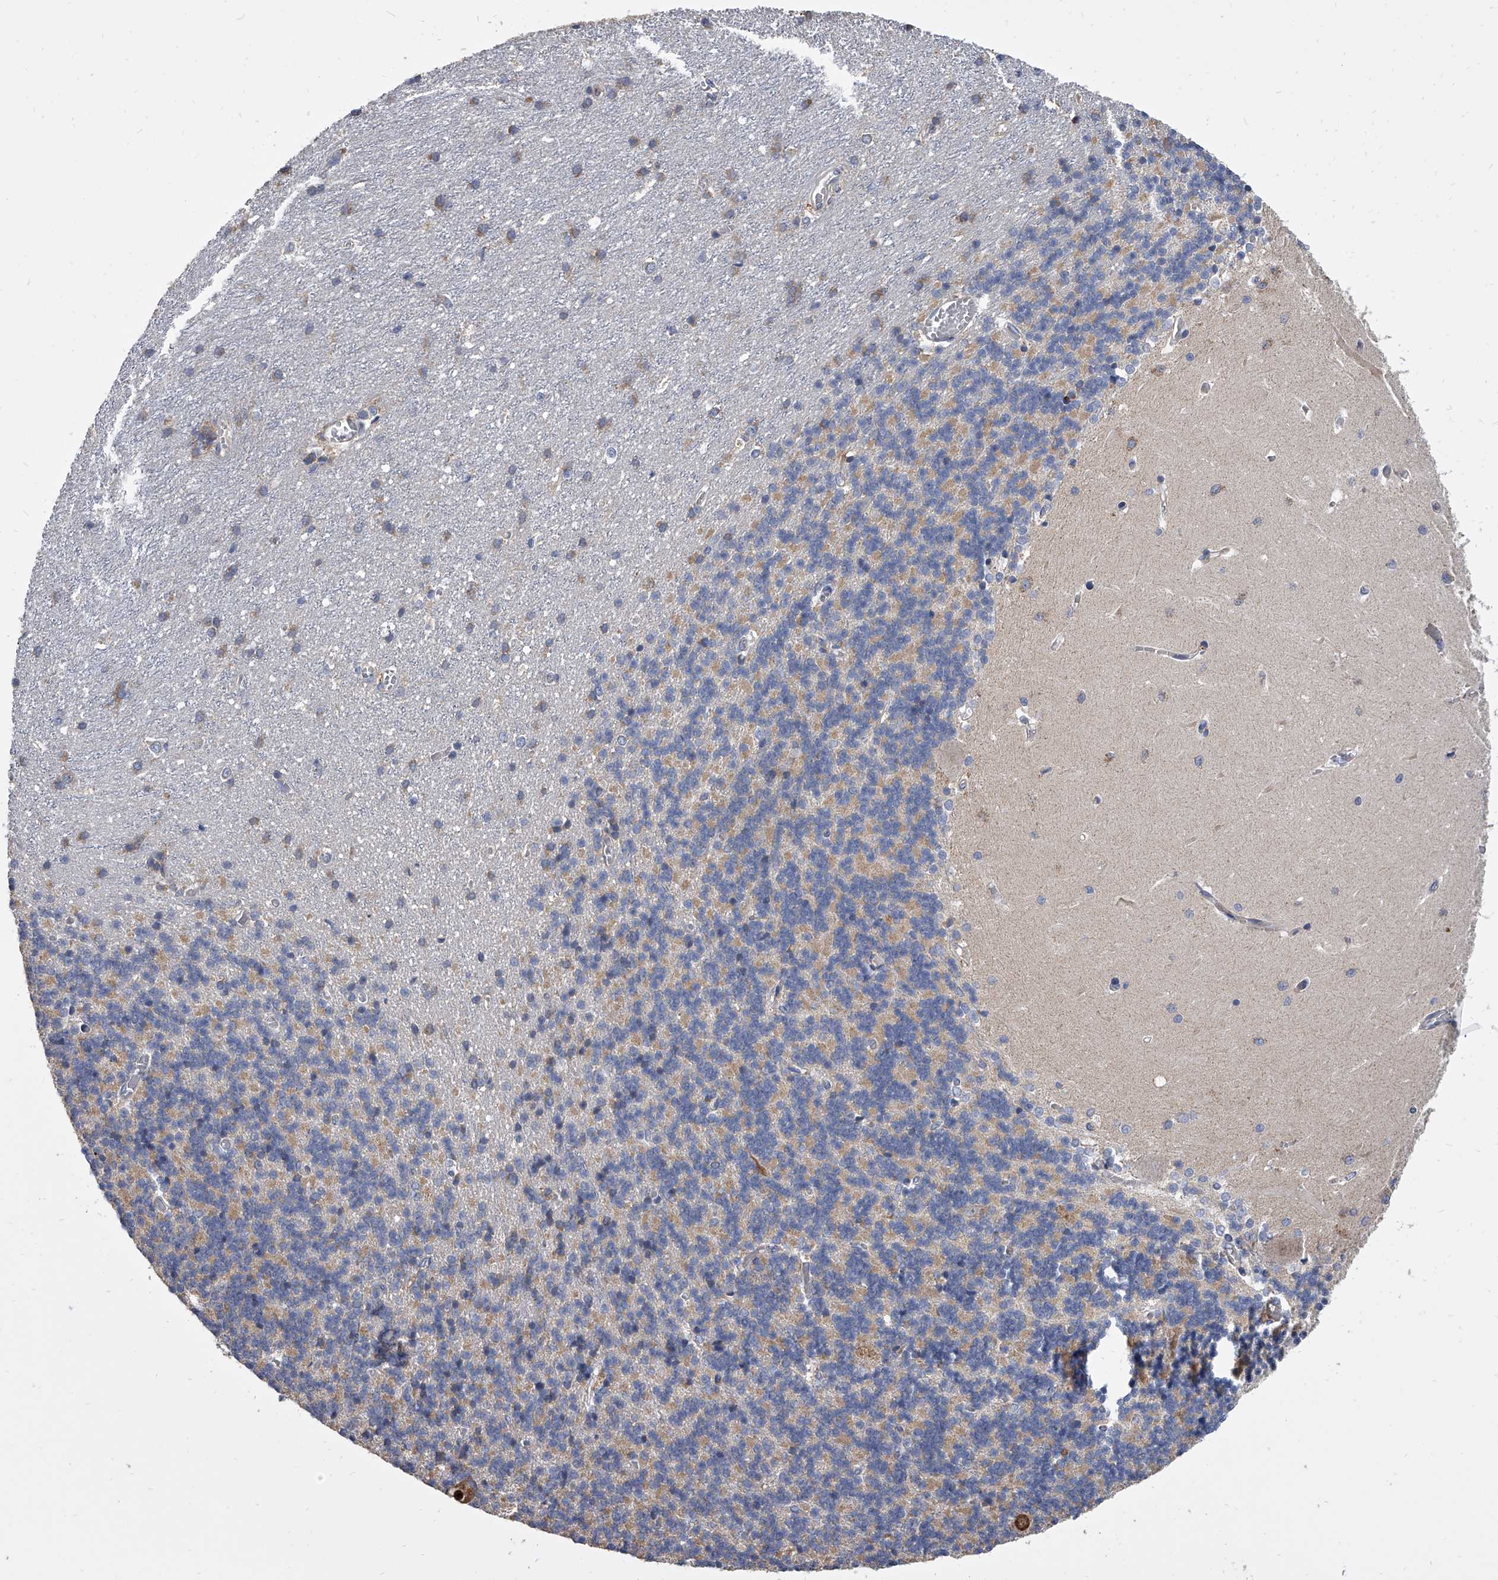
{"staining": {"intensity": "moderate", "quantity": "<25%", "location": "cytoplasmic/membranous"}, "tissue": "cerebellum", "cell_type": "Cells in granular layer", "image_type": "normal", "snomed": [{"axis": "morphology", "description": "Normal tissue, NOS"}, {"axis": "topography", "description": "Cerebellum"}], "caption": "Protein staining demonstrates moderate cytoplasmic/membranous staining in approximately <25% of cells in granular layer in normal cerebellum.", "gene": "MRPL28", "patient": {"sex": "male", "age": 37}}